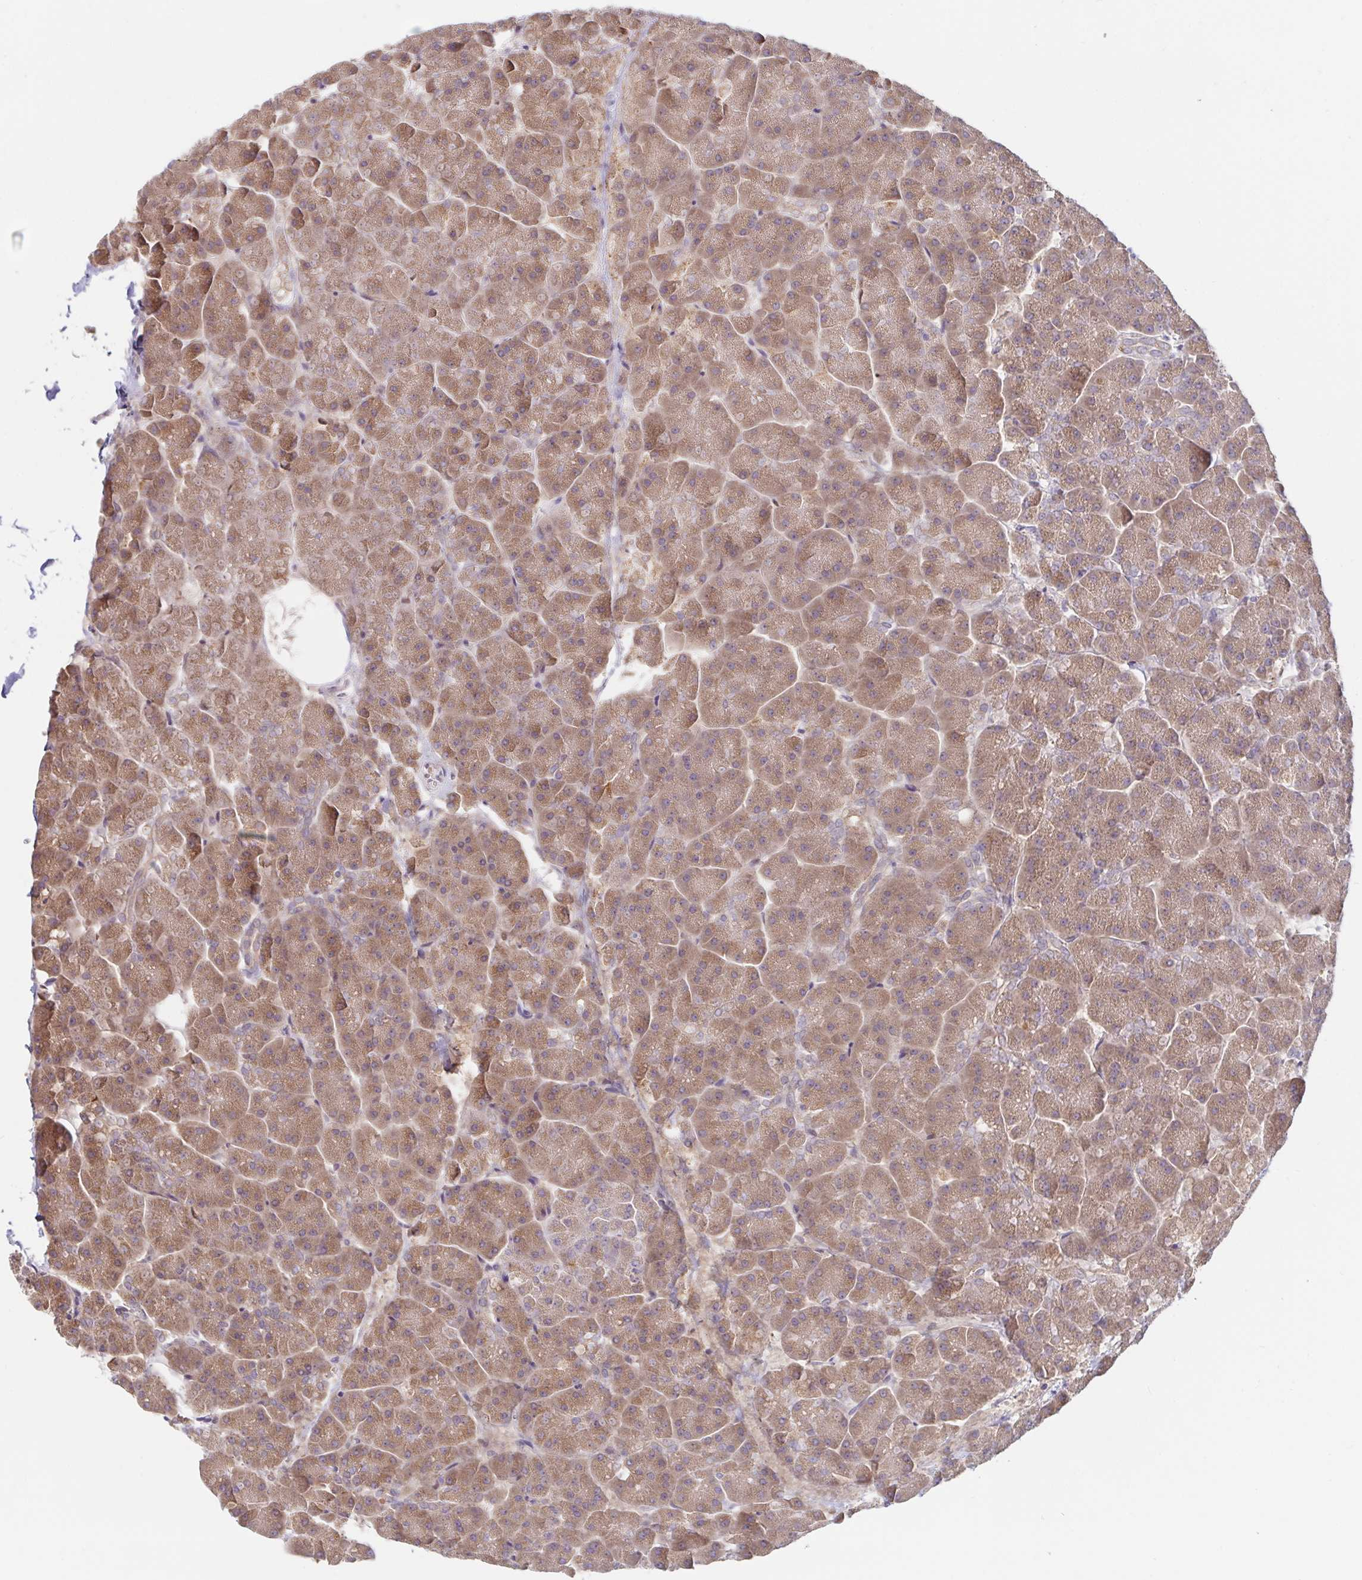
{"staining": {"intensity": "moderate", "quantity": ">75%", "location": "cytoplasmic/membranous"}, "tissue": "pancreas", "cell_type": "Exocrine glandular cells", "image_type": "normal", "snomed": [{"axis": "morphology", "description": "Normal tissue, NOS"}, {"axis": "topography", "description": "Pancreas"}, {"axis": "topography", "description": "Peripheral nerve tissue"}], "caption": "Protein staining of benign pancreas exhibits moderate cytoplasmic/membranous positivity in about >75% of exocrine glandular cells.", "gene": "LARP1", "patient": {"sex": "male", "age": 54}}